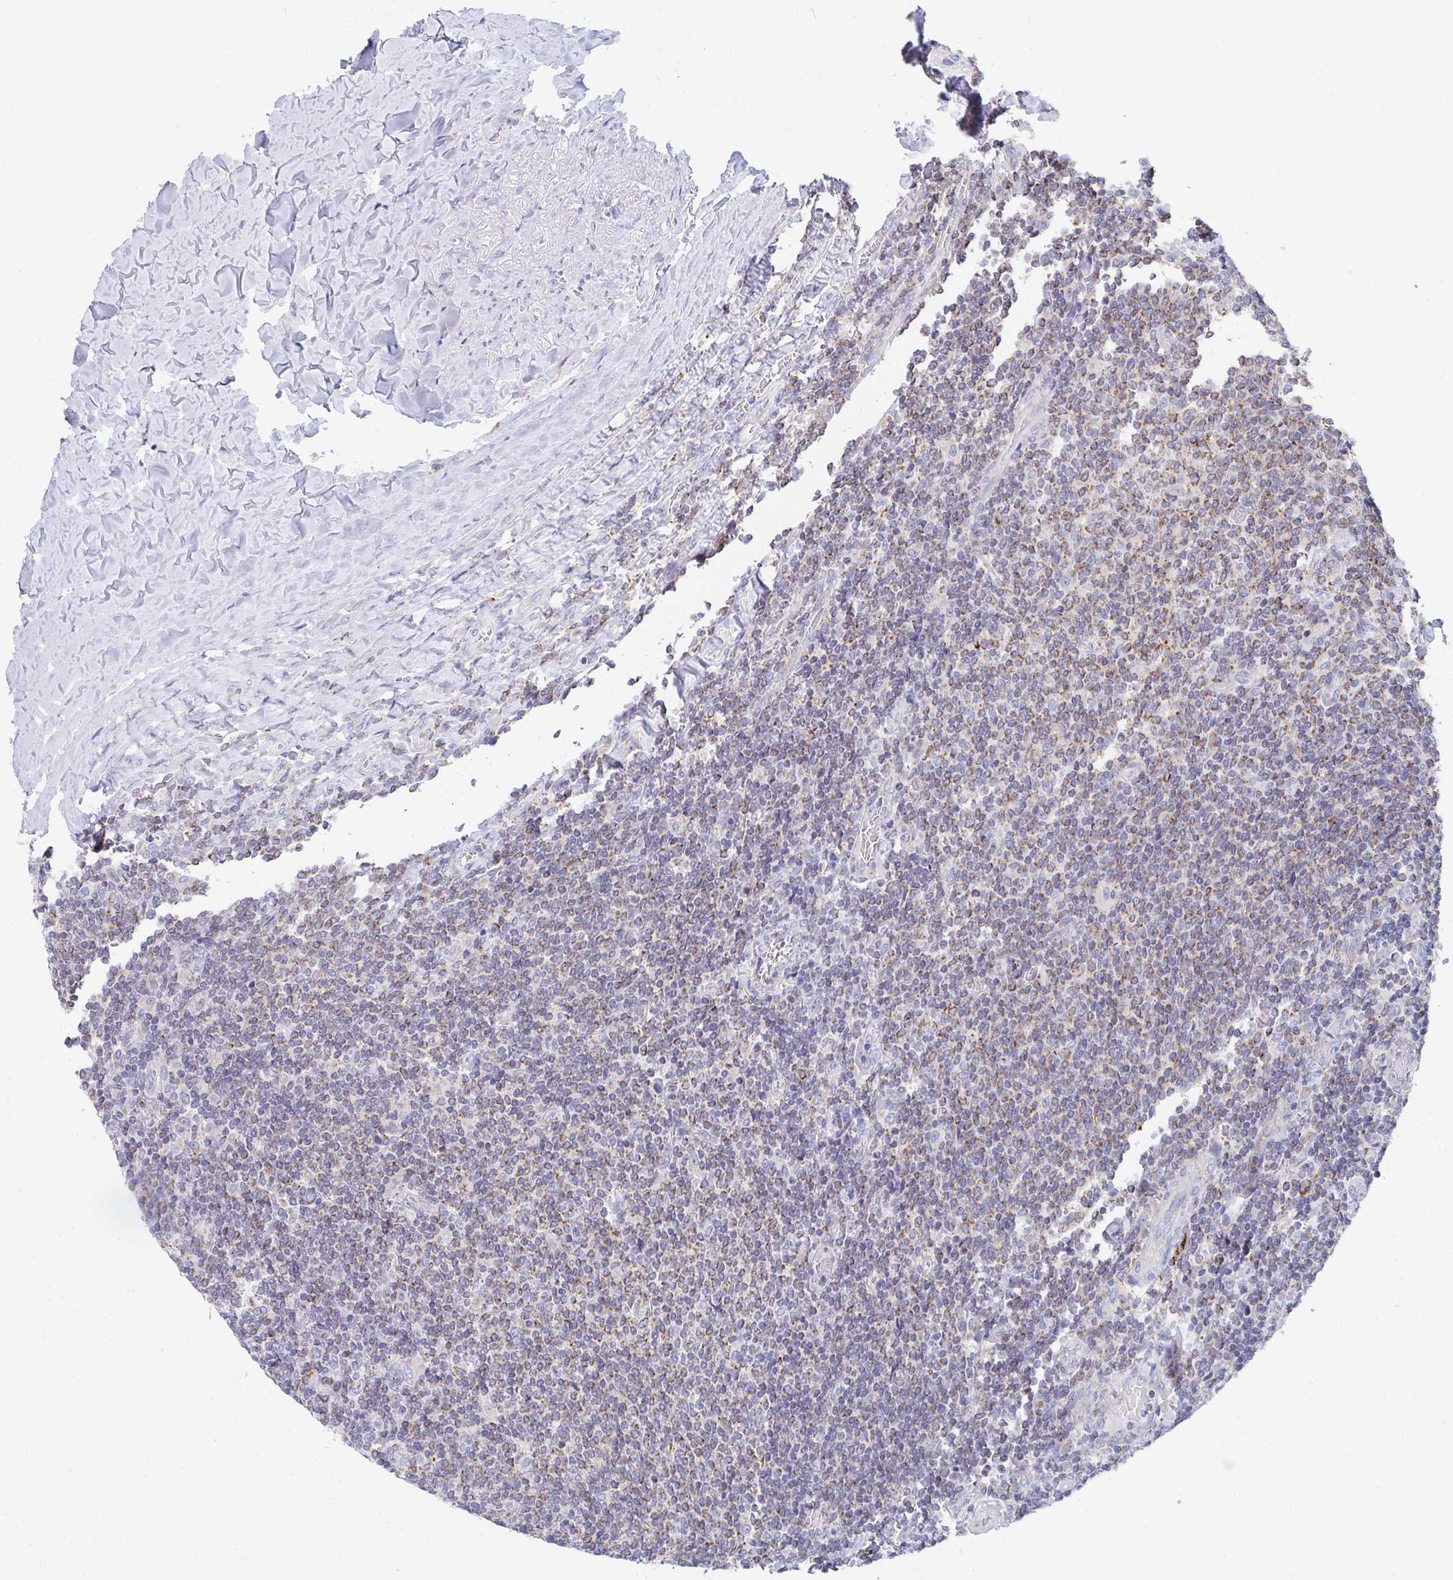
{"staining": {"intensity": "moderate", "quantity": "25%-75%", "location": "cytoplasmic/membranous"}, "tissue": "lymphoma", "cell_type": "Tumor cells", "image_type": "cancer", "snomed": [{"axis": "morphology", "description": "Malignant lymphoma, non-Hodgkin's type, Low grade"}, {"axis": "topography", "description": "Lymph node"}], "caption": "A histopathology image showing moderate cytoplasmic/membranous staining in about 25%-75% of tumor cells in low-grade malignant lymphoma, non-Hodgkin's type, as visualized by brown immunohistochemical staining.", "gene": "PC", "patient": {"sex": "male", "age": 52}}